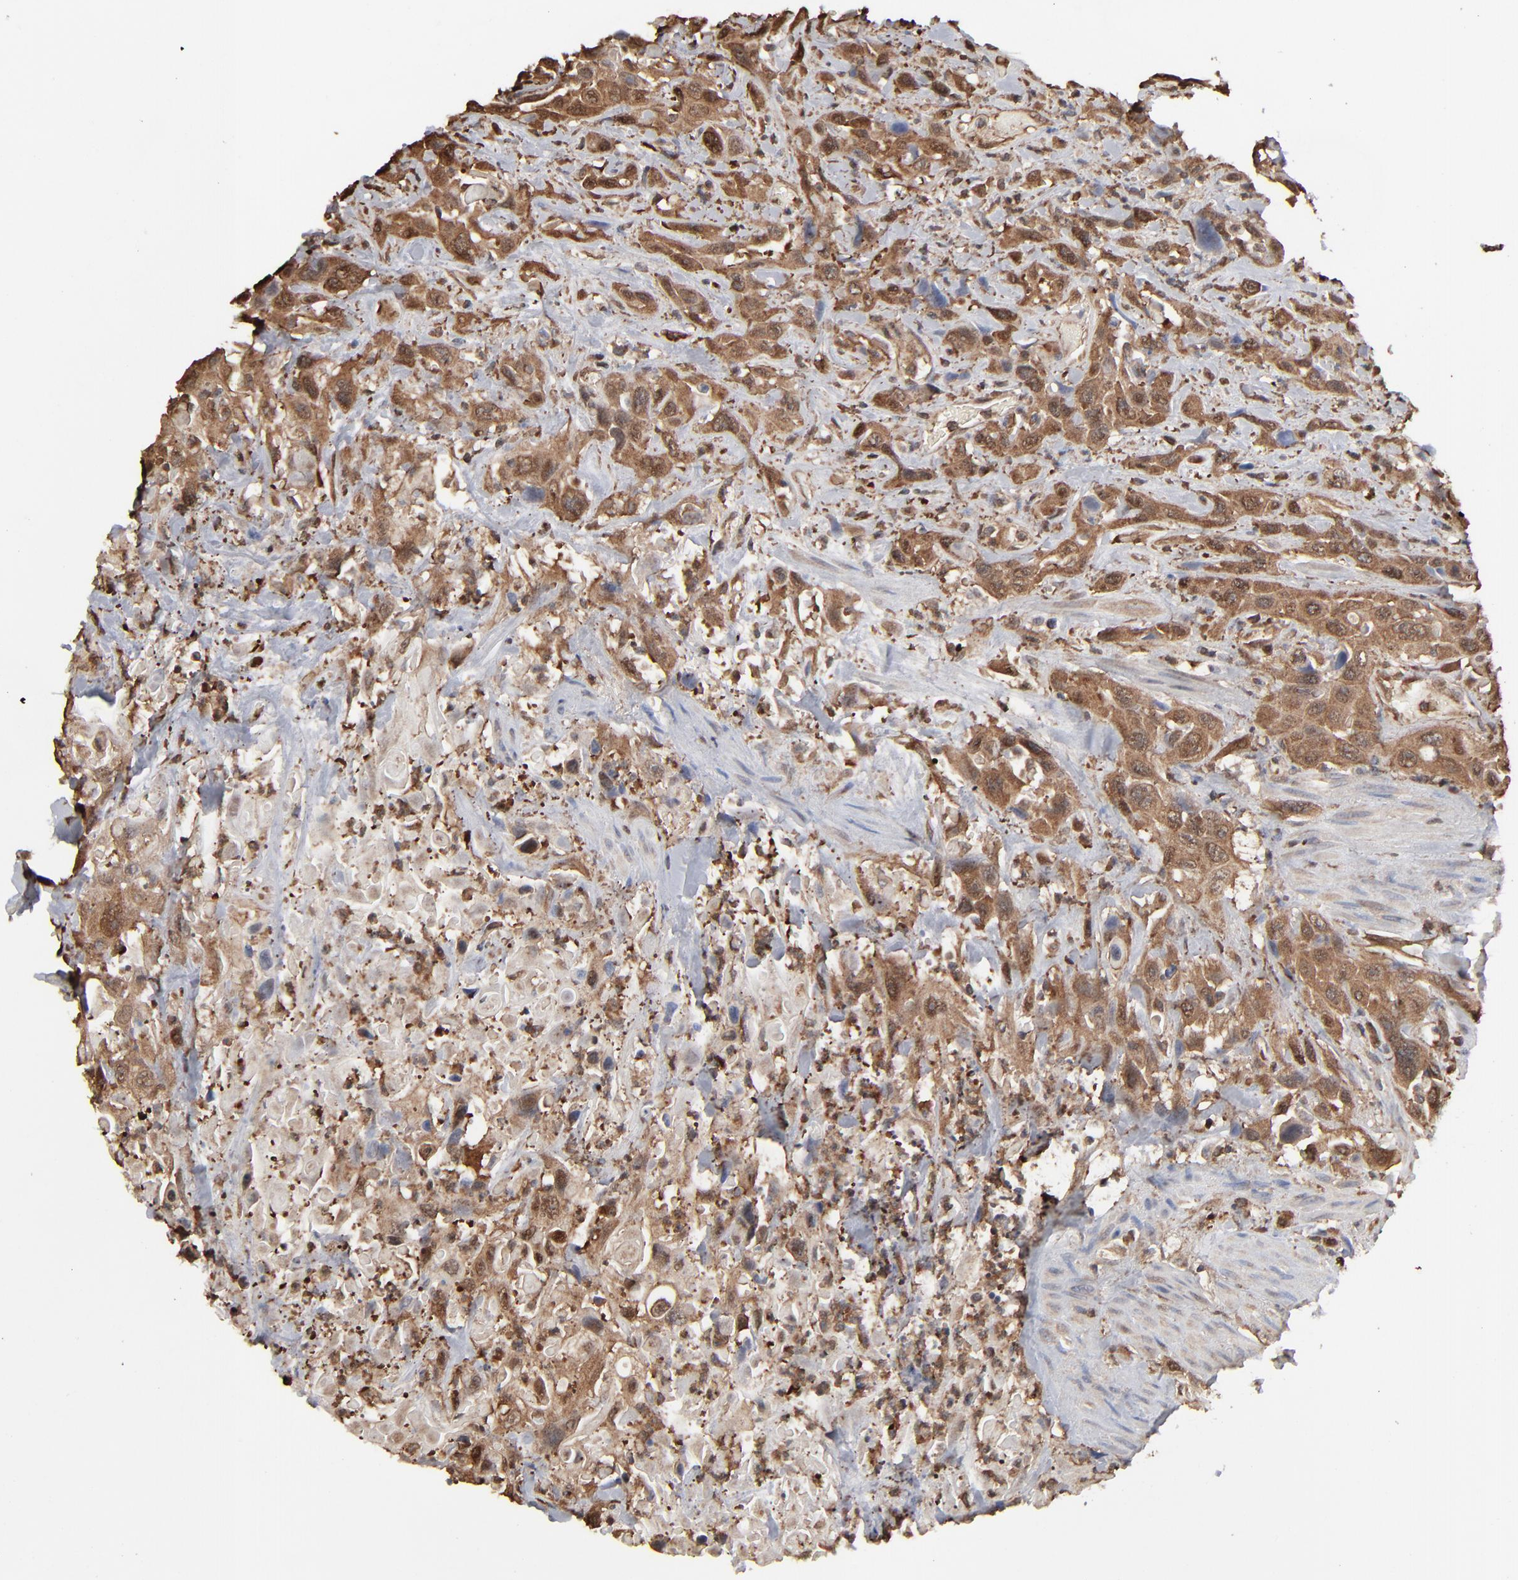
{"staining": {"intensity": "strong", "quantity": ">75%", "location": "cytoplasmic/membranous"}, "tissue": "urothelial cancer", "cell_type": "Tumor cells", "image_type": "cancer", "snomed": [{"axis": "morphology", "description": "Urothelial carcinoma, High grade"}, {"axis": "topography", "description": "Urinary bladder"}], "caption": "A brown stain highlights strong cytoplasmic/membranous positivity of a protein in human high-grade urothelial carcinoma tumor cells.", "gene": "NME1-NME2", "patient": {"sex": "female", "age": 84}}